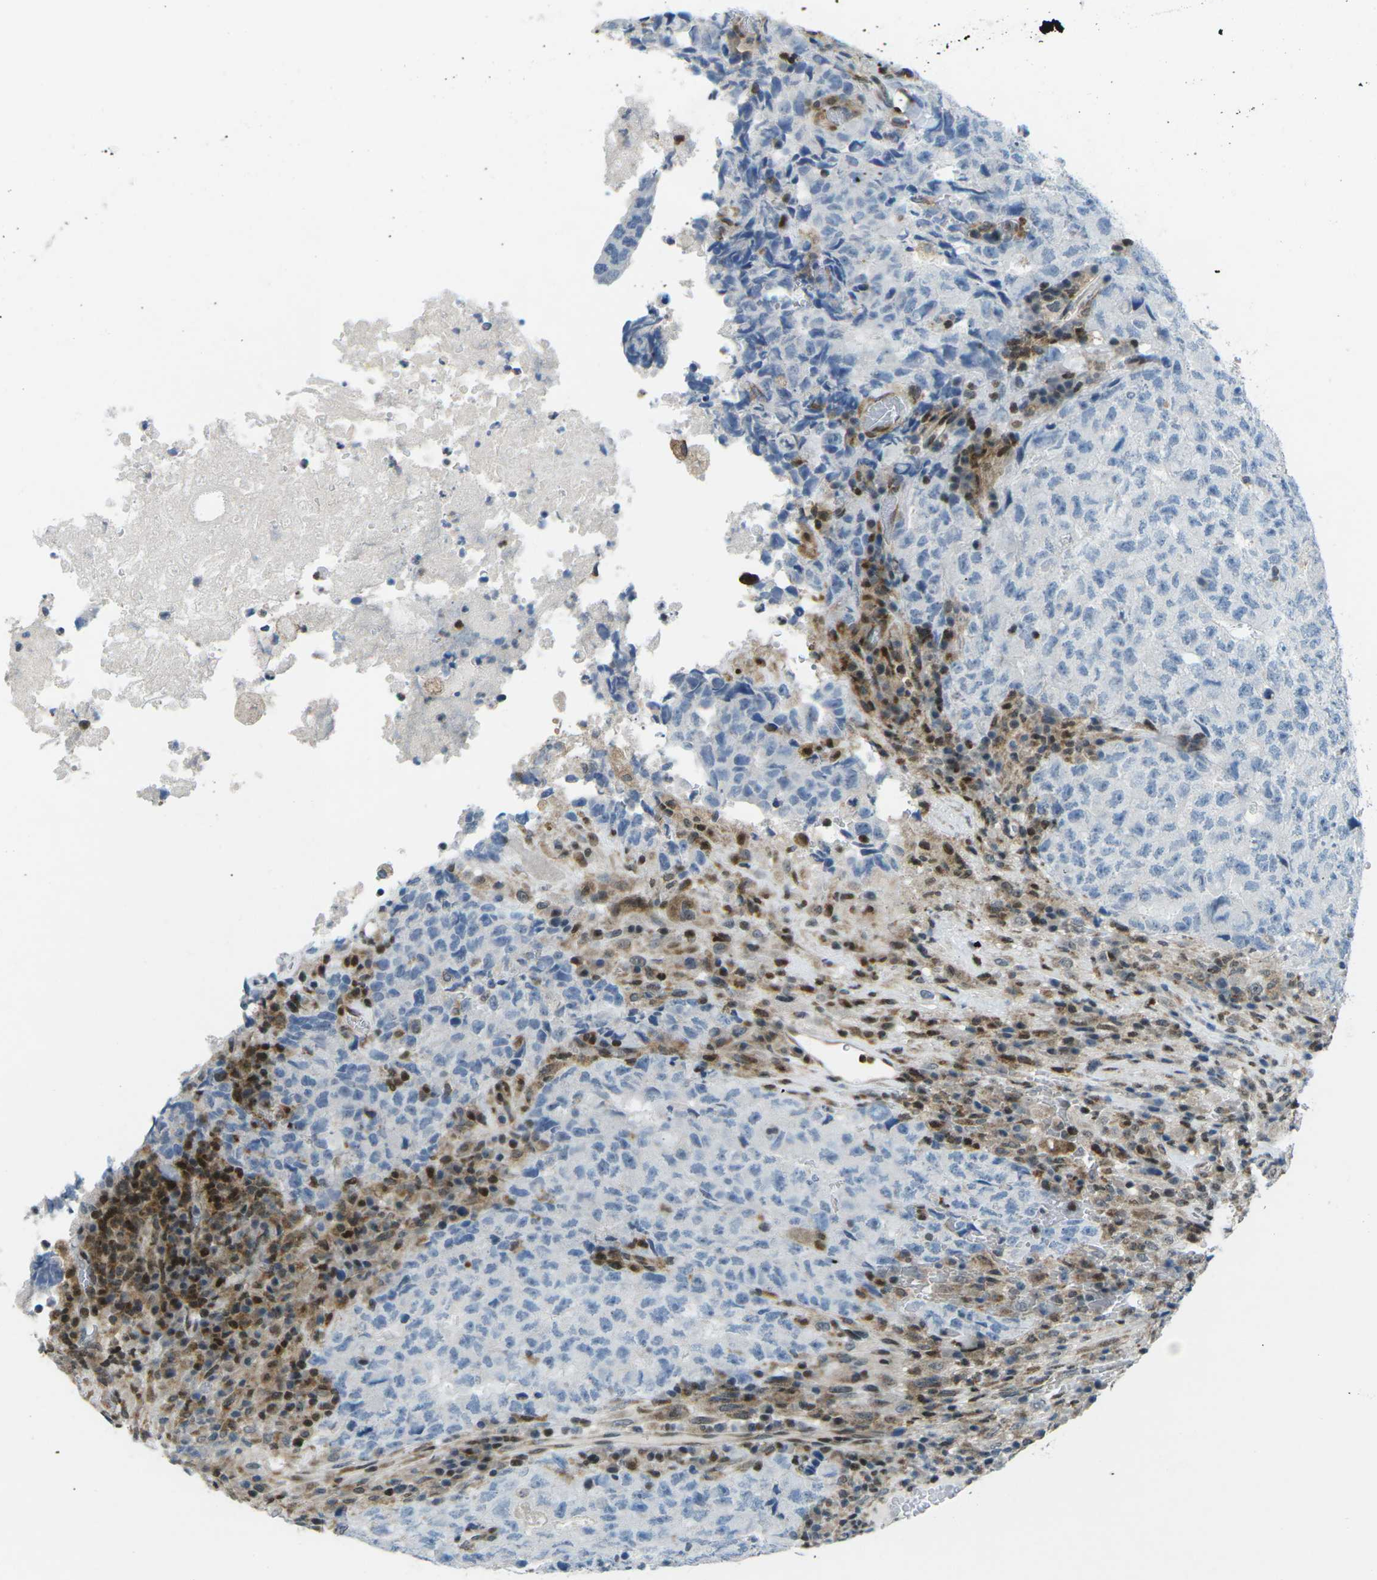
{"staining": {"intensity": "negative", "quantity": "none", "location": "none"}, "tissue": "testis cancer", "cell_type": "Tumor cells", "image_type": "cancer", "snomed": [{"axis": "morphology", "description": "Necrosis, NOS"}, {"axis": "morphology", "description": "Carcinoma, Embryonal, NOS"}, {"axis": "topography", "description": "Testis"}], "caption": "Immunohistochemical staining of testis cancer exhibits no significant positivity in tumor cells.", "gene": "MBNL1", "patient": {"sex": "male", "age": 19}}